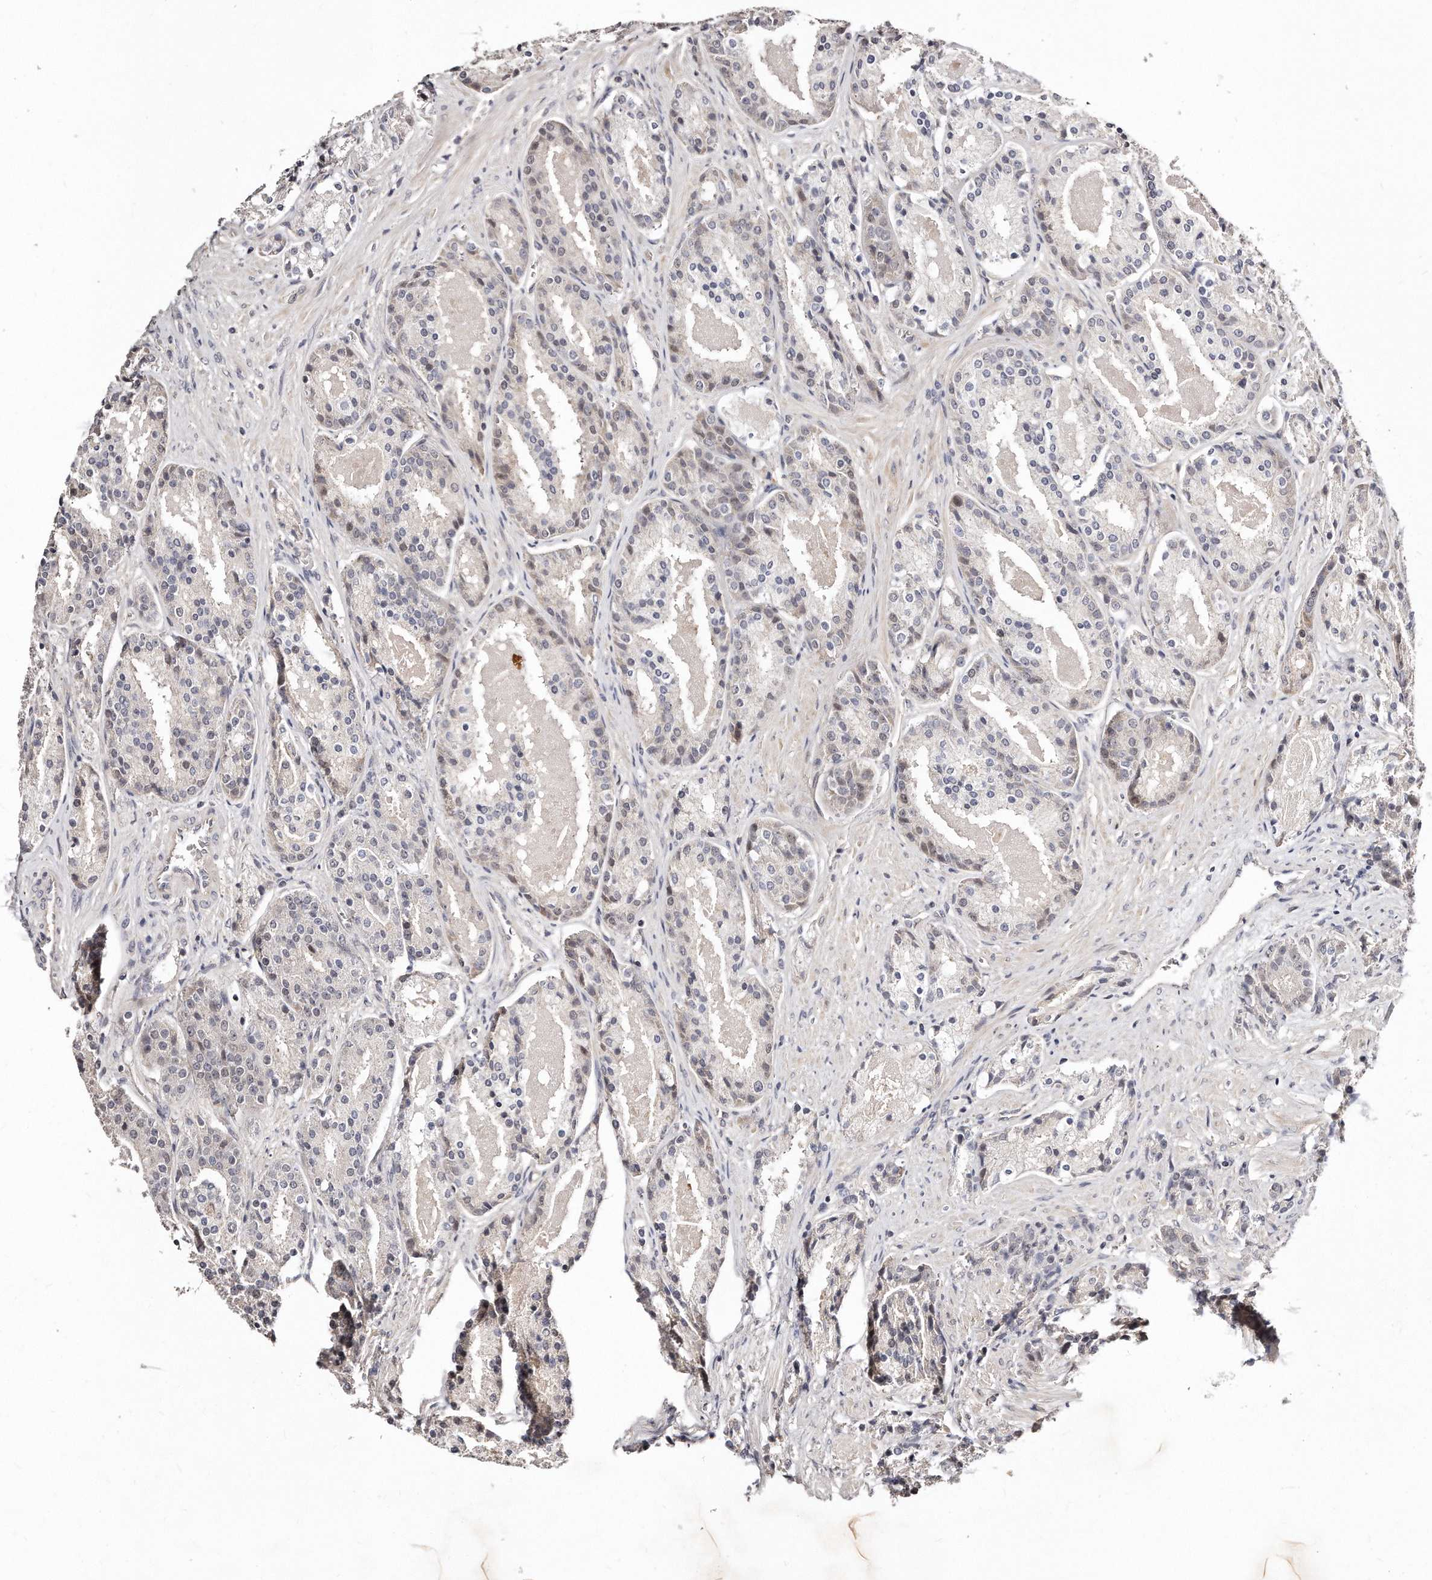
{"staining": {"intensity": "negative", "quantity": "none", "location": "none"}, "tissue": "prostate cancer", "cell_type": "Tumor cells", "image_type": "cancer", "snomed": [{"axis": "morphology", "description": "Adenocarcinoma, High grade"}, {"axis": "topography", "description": "Prostate"}], "caption": "DAB (3,3'-diaminobenzidine) immunohistochemical staining of prostate adenocarcinoma (high-grade) displays no significant expression in tumor cells.", "gene": "CASZ1", "patient": {"sex": "male", "age": 60}}